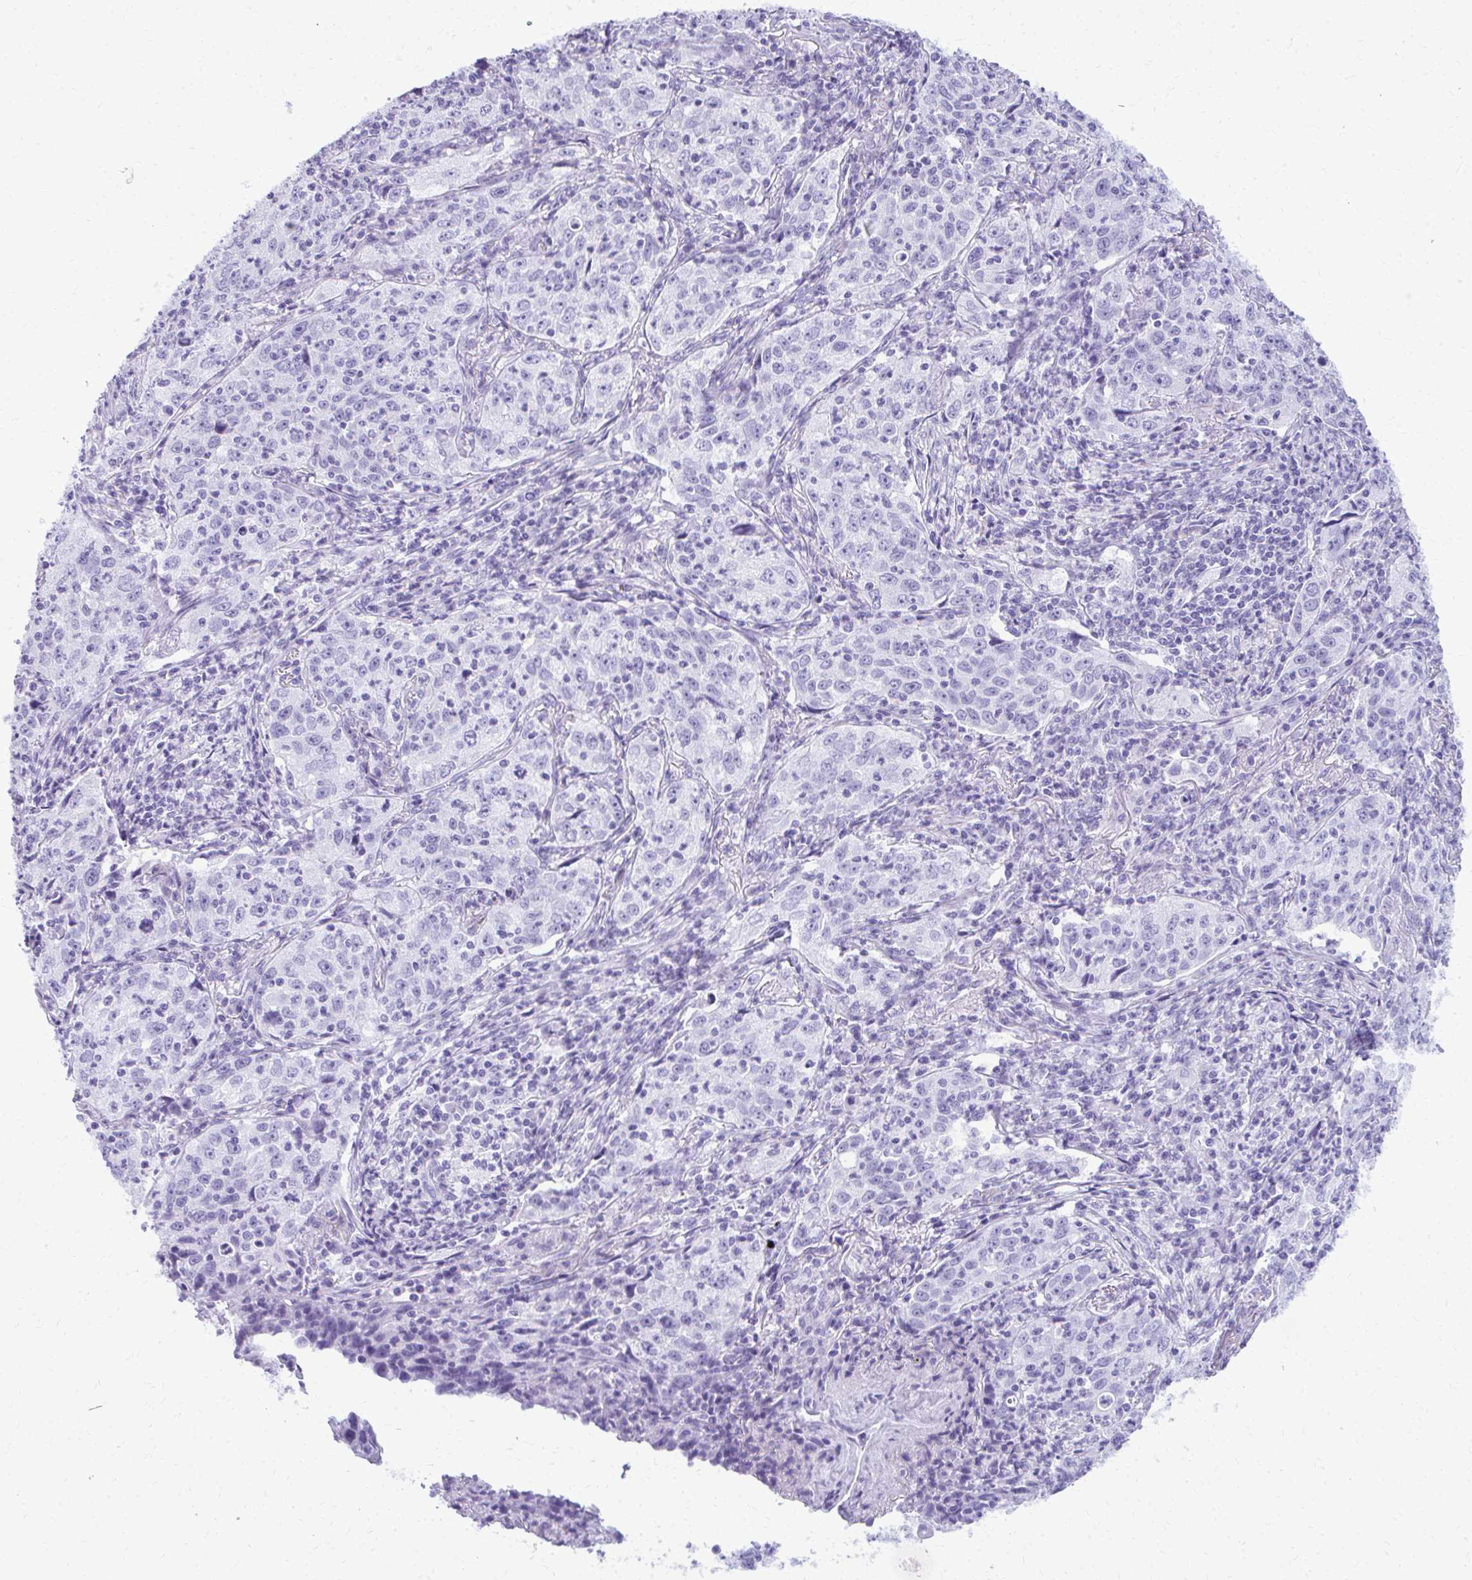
{"staining": {"intensity": "negative", "quantity": "none", "location": "none"}, "tissue": "lung cancer", "cell_type": "Tumor cells", "image_type": "cancer", "snomed": [{"axis": "morphology", "description": "Squamous cell carcinoma, NOS"}, {"axis": "topography", "description": "Lung"}], "caption": "A histopathology image of human lung squamous cell carcinoma is negative for staining in tumor cells. (DAB (3,3'-diaminobenzidine) IHC, high magnification).", "gene": "MAF1", "patient": {"sex": "male", "age": 71}}